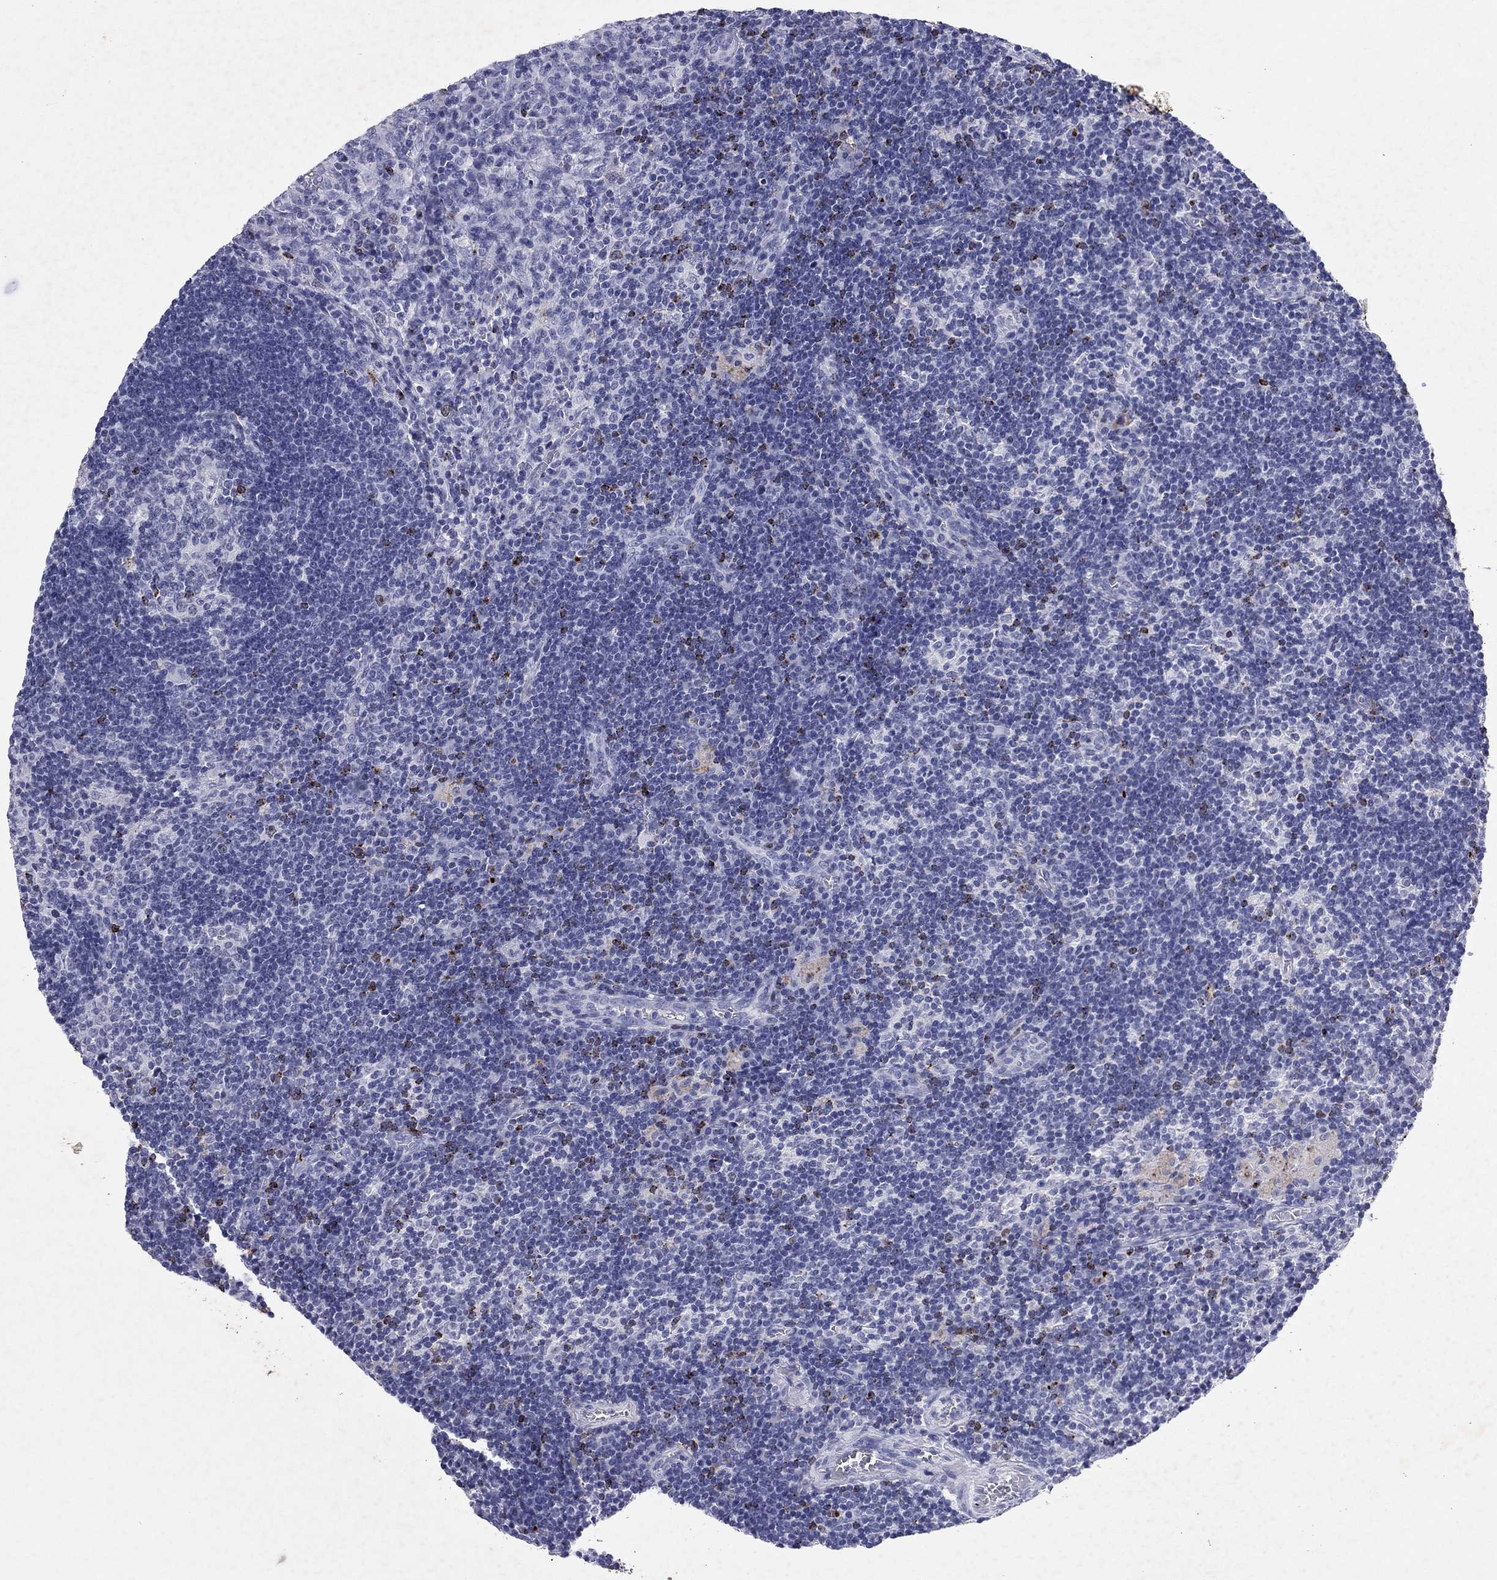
{"staining": {"intensity": "strong", "quantity": "<25%", "location": "cytoplasmic/membranous"}, "tissue": "lymph node", "cell_type": "Germinal center cells", "image_type": "normal", "snomed": [{"axis": "morphology", "description": "Normal tissue, NOS"}, {"axis": "morphology", "description": "Adenocarcinoma, NOS"}, {"axis": "topography", "description": "Lymph node"}, {"axis": "topography", "description": "Pancreas"}], "caption": "Germinal center cells display strong cytoplasmic/membranous expression in about <25% of cells in unremarkable lymph node.", "gene": "GZMK", "patient": {"sex": "female", "age": 58}}